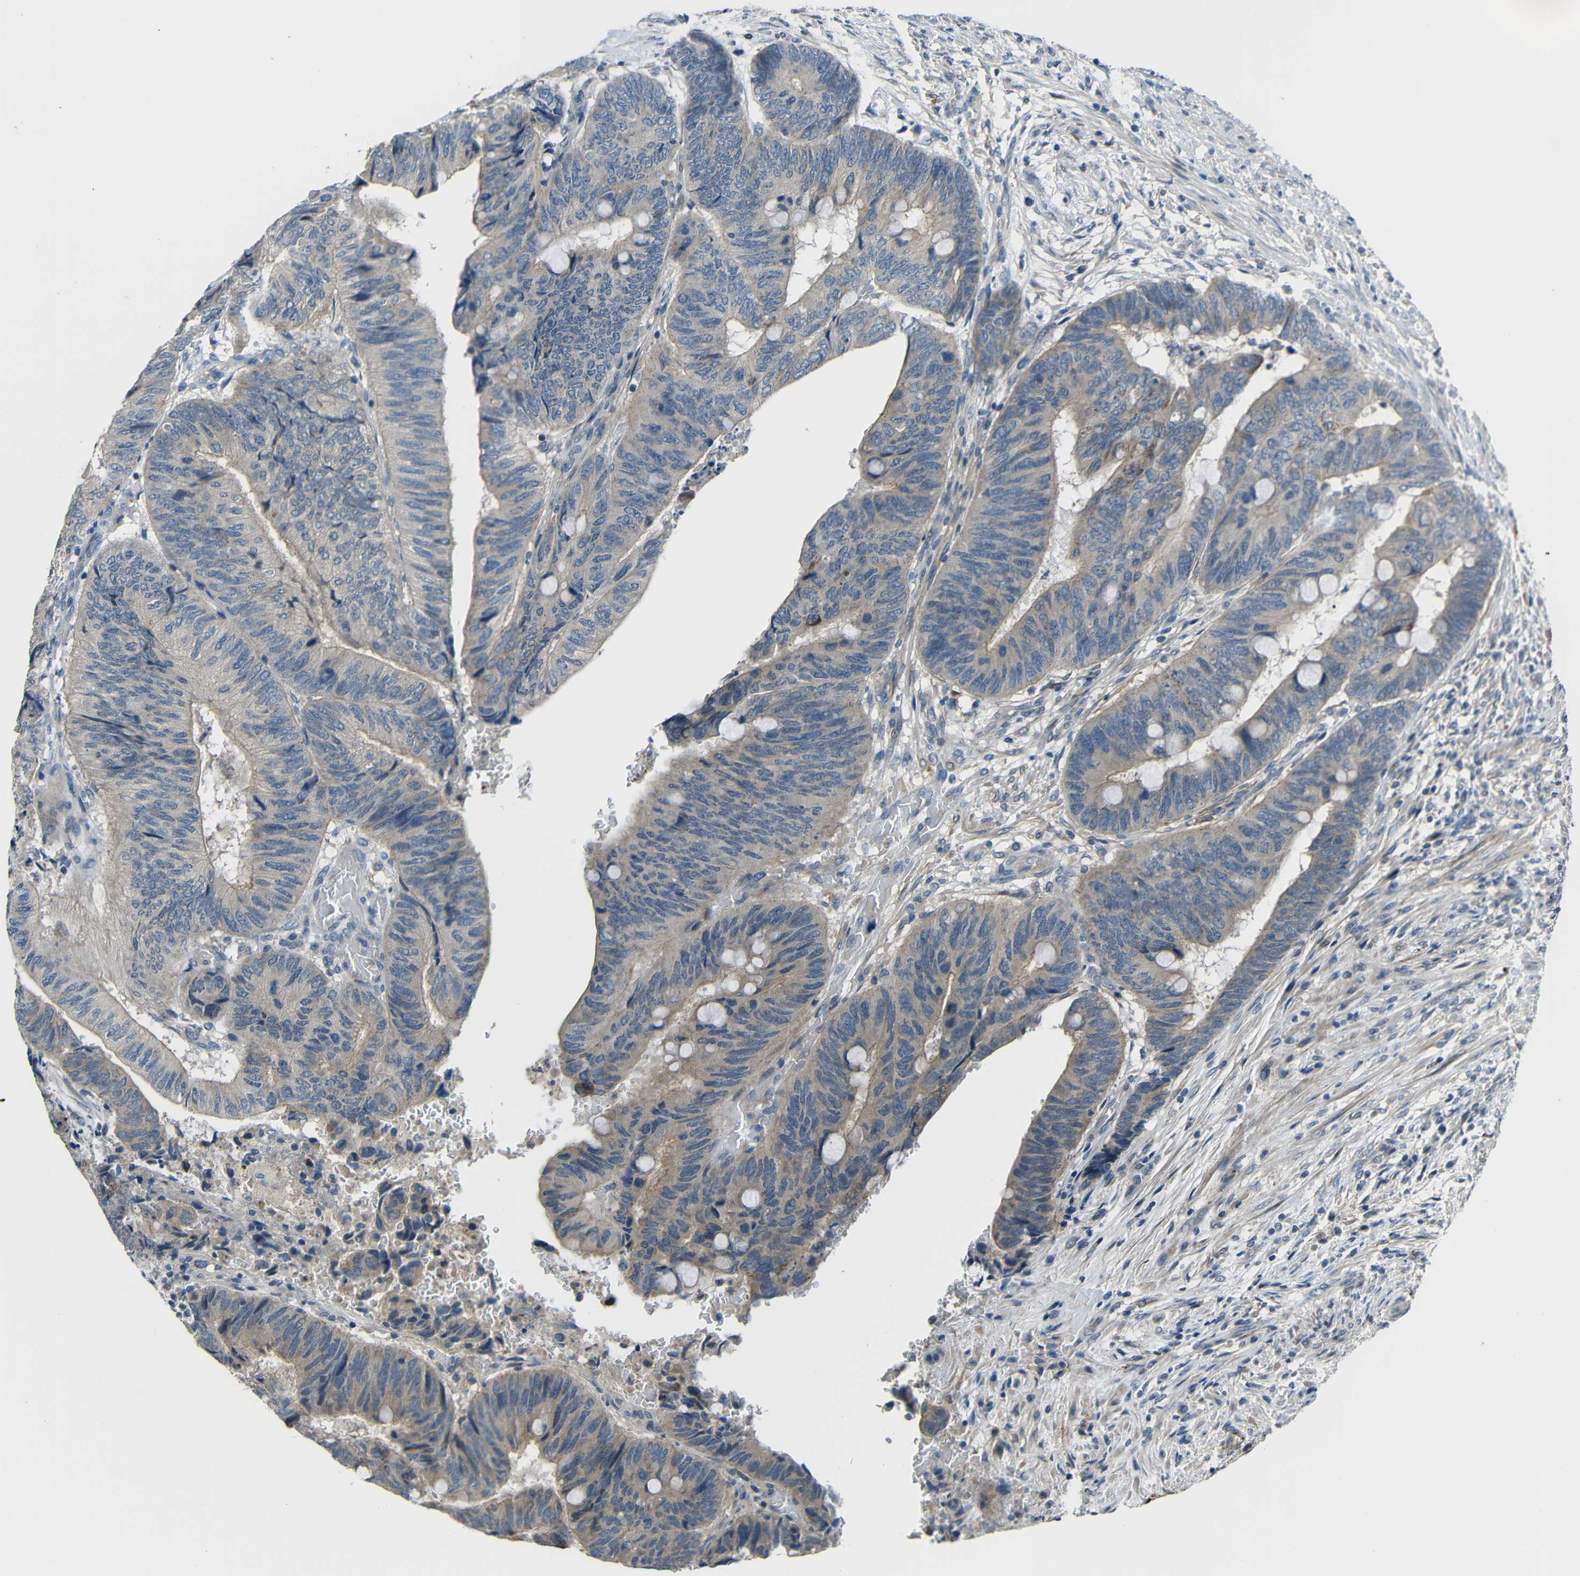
{"staining": {"intensity": "weak", "quantity": "25%-75%", "location": "cytoplasmic/membranous"}, "tissue": "colorectal cancer", "cell_type": "Tumor cells", "image_type": "cancer", "snomed": [{"axis": "morphology", "description": "Normal tissue, NOS"}, {"axis": "morphology", "description": "Adenocarcinoma, NOS"}, {"axis": "topography", "description": "Rectum"}, {"axis": "topography", "description": "Peripheral nerve tissue"}], "caption": "Tumor cells show low levels of weak cytoplasmic/membranous staining in about 25%-75% of cells in human colorectal adenocarcinoma. (DAB IHC, brown staining for protein, blue staining for nuclei).", "gene": "DCLK1", "patient": {"sex": "male", "age": 92}}